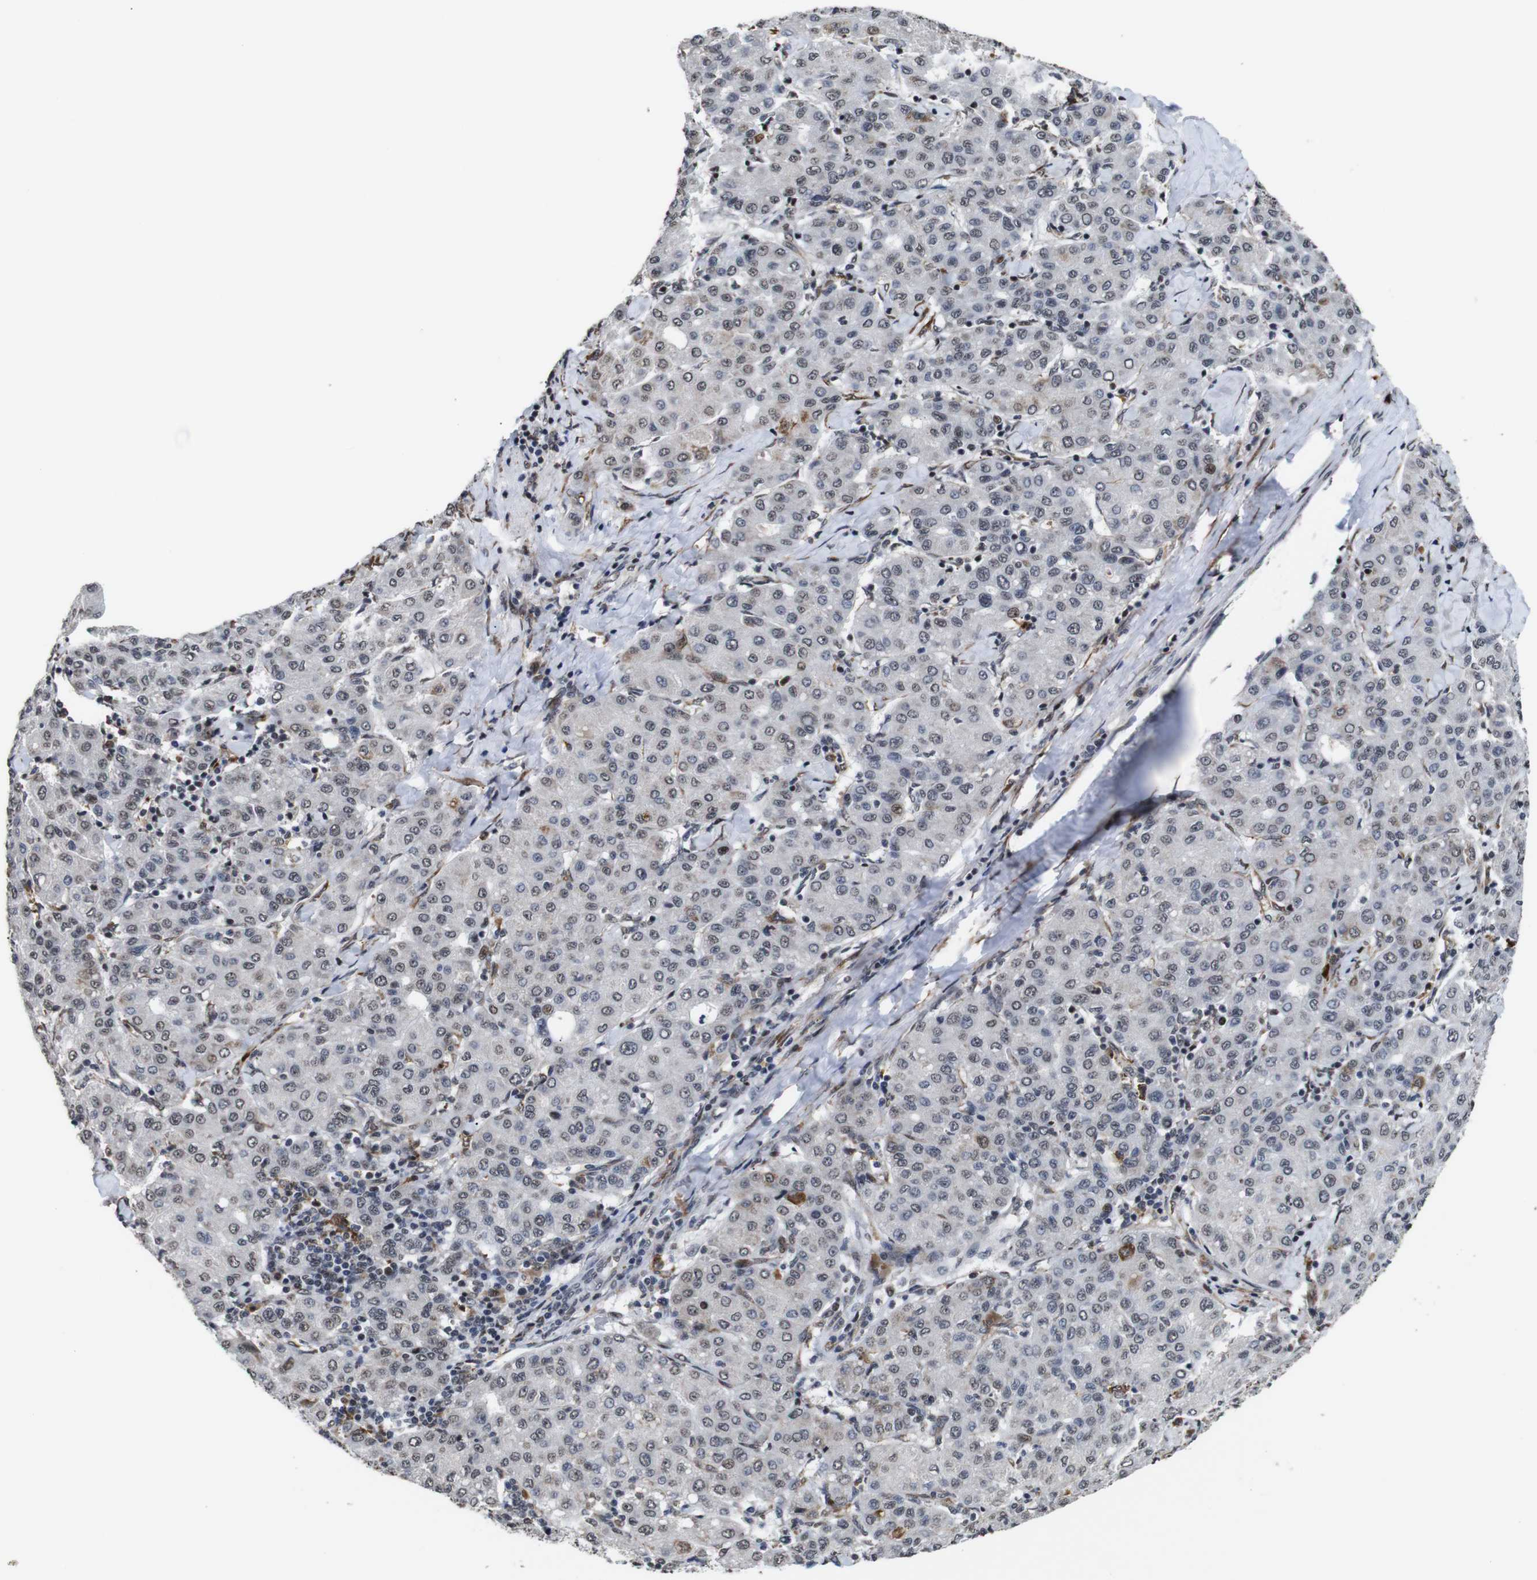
{"staining": {"intensity": "weak", "quantity": "25%-75%", "location": "nuclear"}, "tissue": "liver cancer", "cell_type": "Tumor cells", "image_type": "cancer", "snomed": [{"axis": "morphology", "description": "Carcinoma, Hepatocellular, NOS"}, {"axis": "topography", "description": "Liver"}], "caption": "Hepatocellular carcinoma (liver) was stained to show a protein in brown. There is low levels of weak nuclear staining in approximately 25%-75% of tumor cells. Immunohistochemistry stains the protein of interest in brown and the nuclei are stained blue.", "gene": "EIF4G1", "patient": {"sex": "male", "age": 65}}